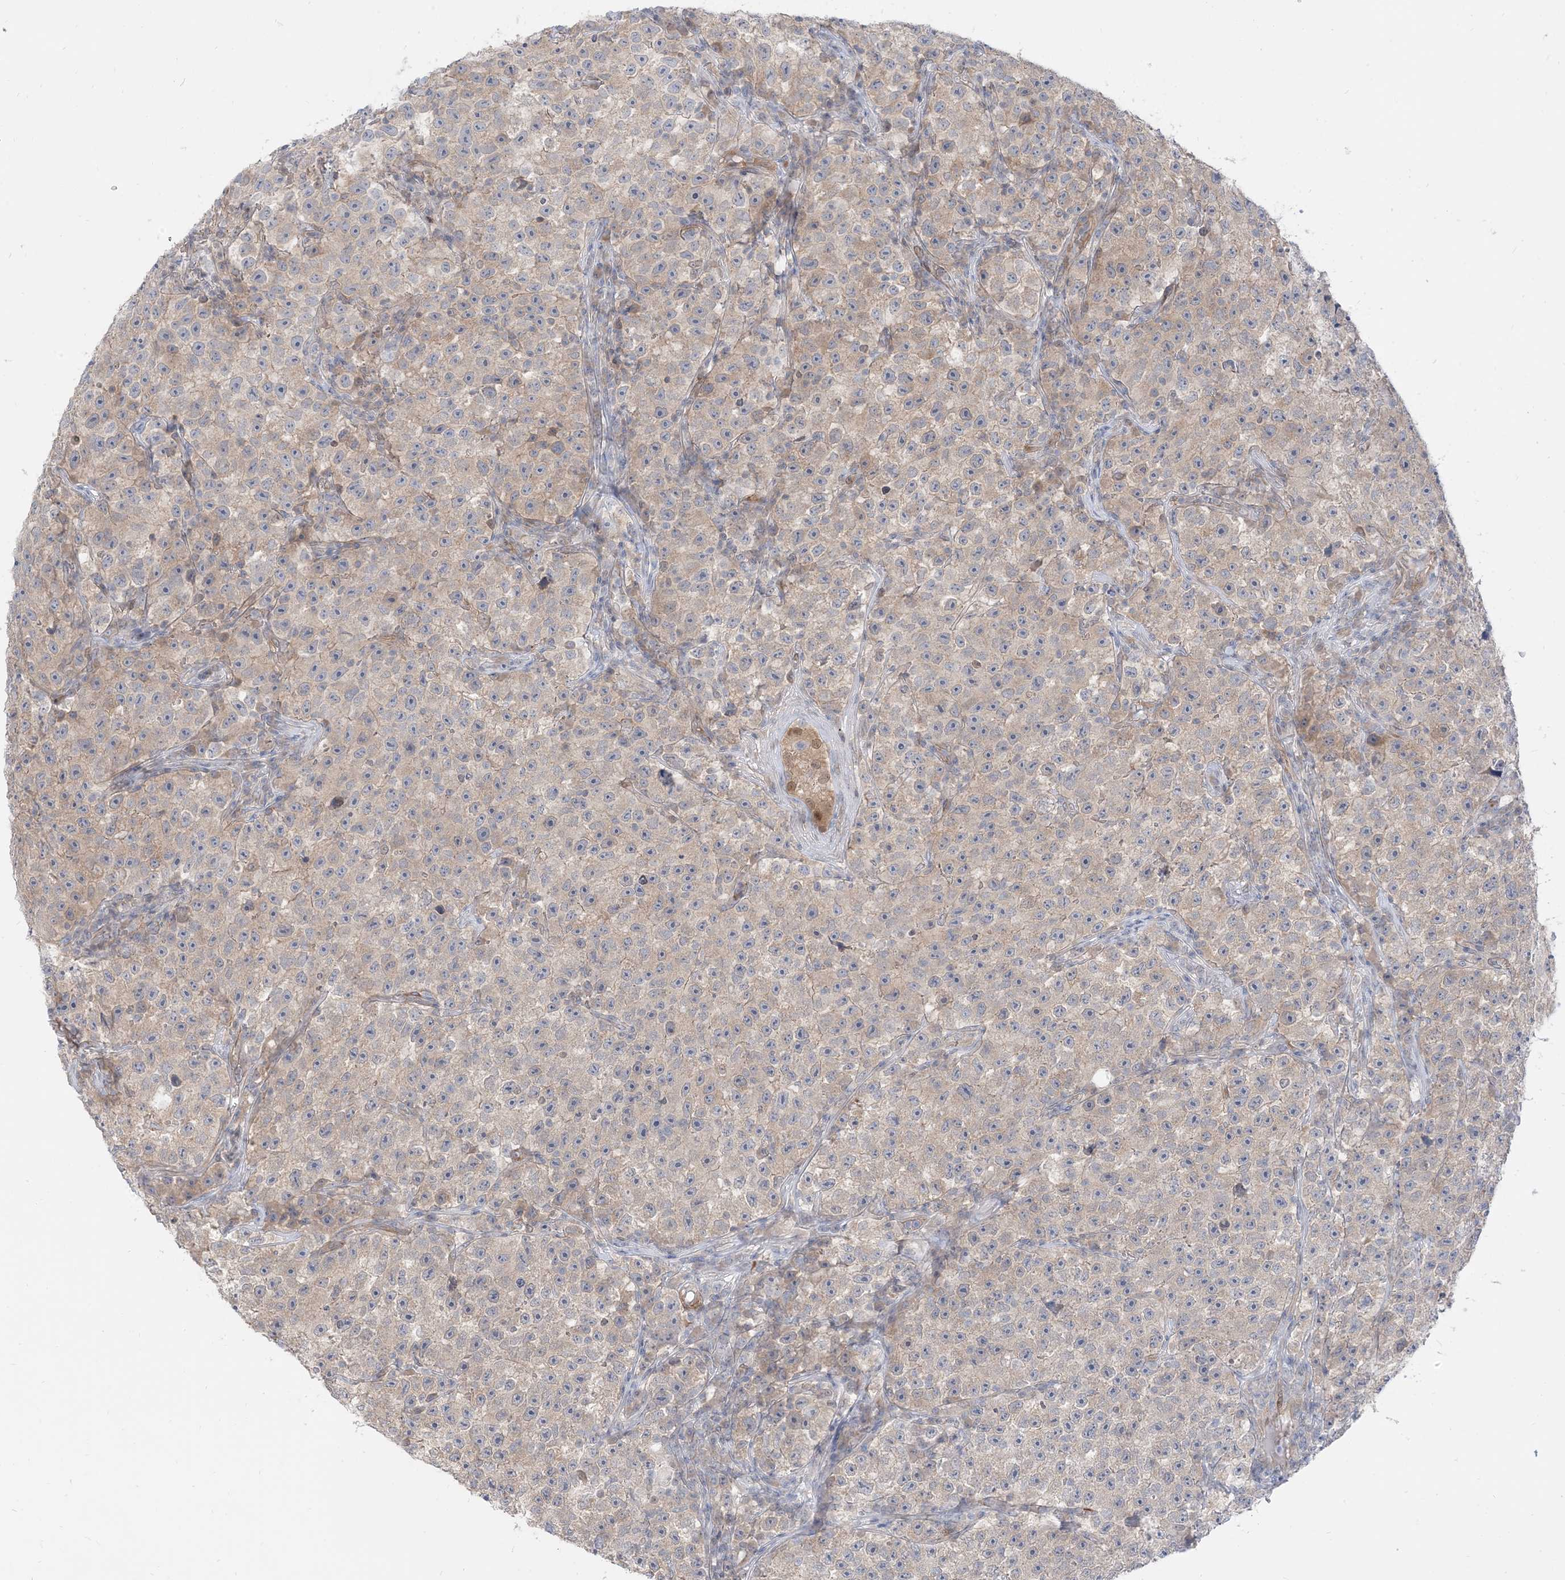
{"staining": {"intensity": "negative", "quantity": "none", "location": "none"}, "tissue": "testis cancer", "cell_type": "Tumor cells", "image_type": "cancer", "snomed": [{"axis": "morphology", "description": "Seminoma, NOS"}, {"axis": "topography", "description": "Testis"}], "caption": "Seminoma (testis) stained for a protein using IHC demonstrates no staining tumor cells.", "gene": "RIN1", "patient": {"sex": "male", "age": 22}}